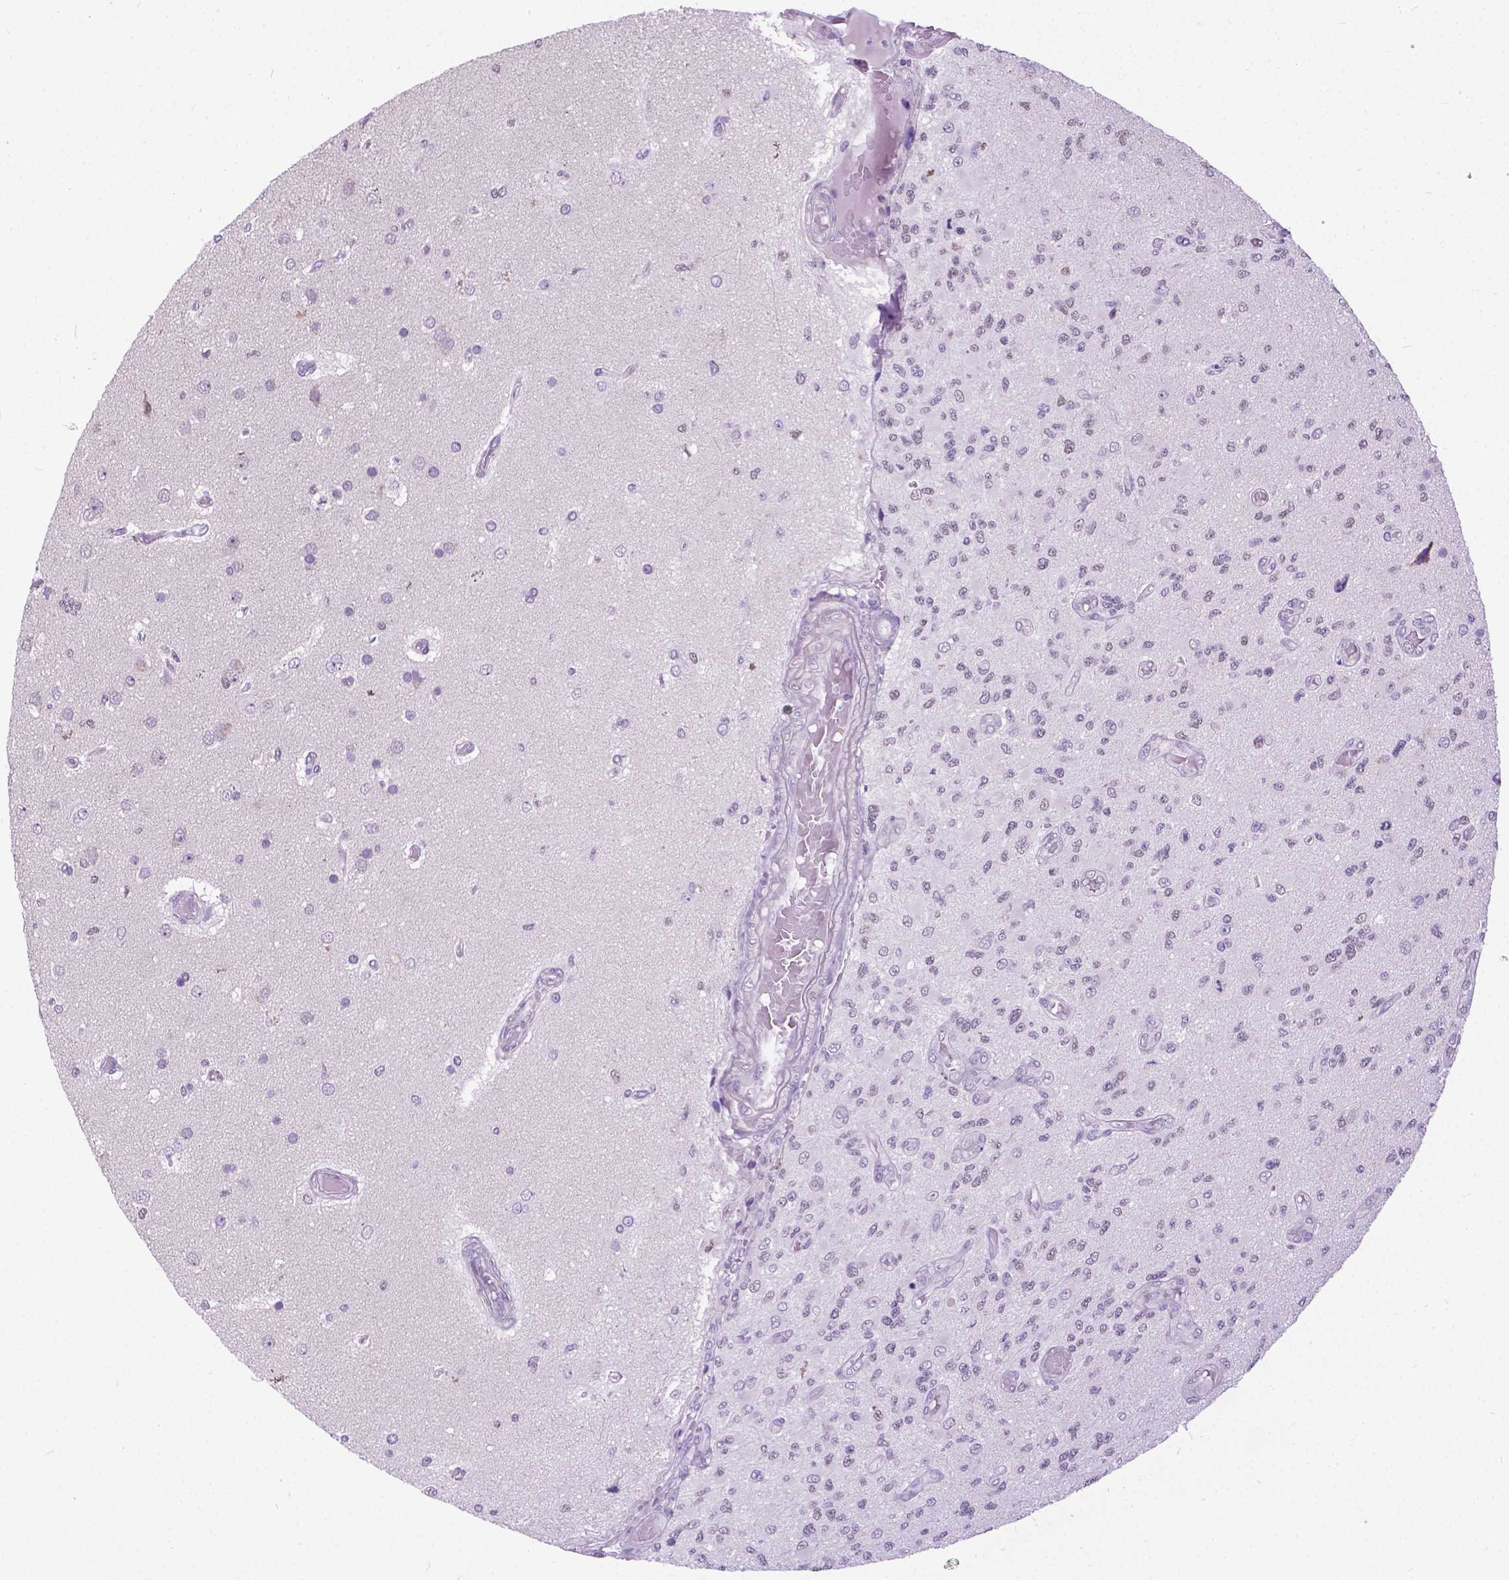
{"staining": {"intensity": "negative", "quantity": "none", "location": "none"}, "tissue": "glioma", "cell_type": "Tumor cells", "image_type": "cancer", "snomed": [{"axis": "morphology", "description": "Glioma, malignant, High grade"}, {"axis": "topography", "description": "Brain"}], "caption": "Malignant glioma (high-grade) was stained to show a protein in brown. There is no significant staining in tumor cells.", "gene": "APCDD1L", "patient": {"sex": "female", "age": 63}}